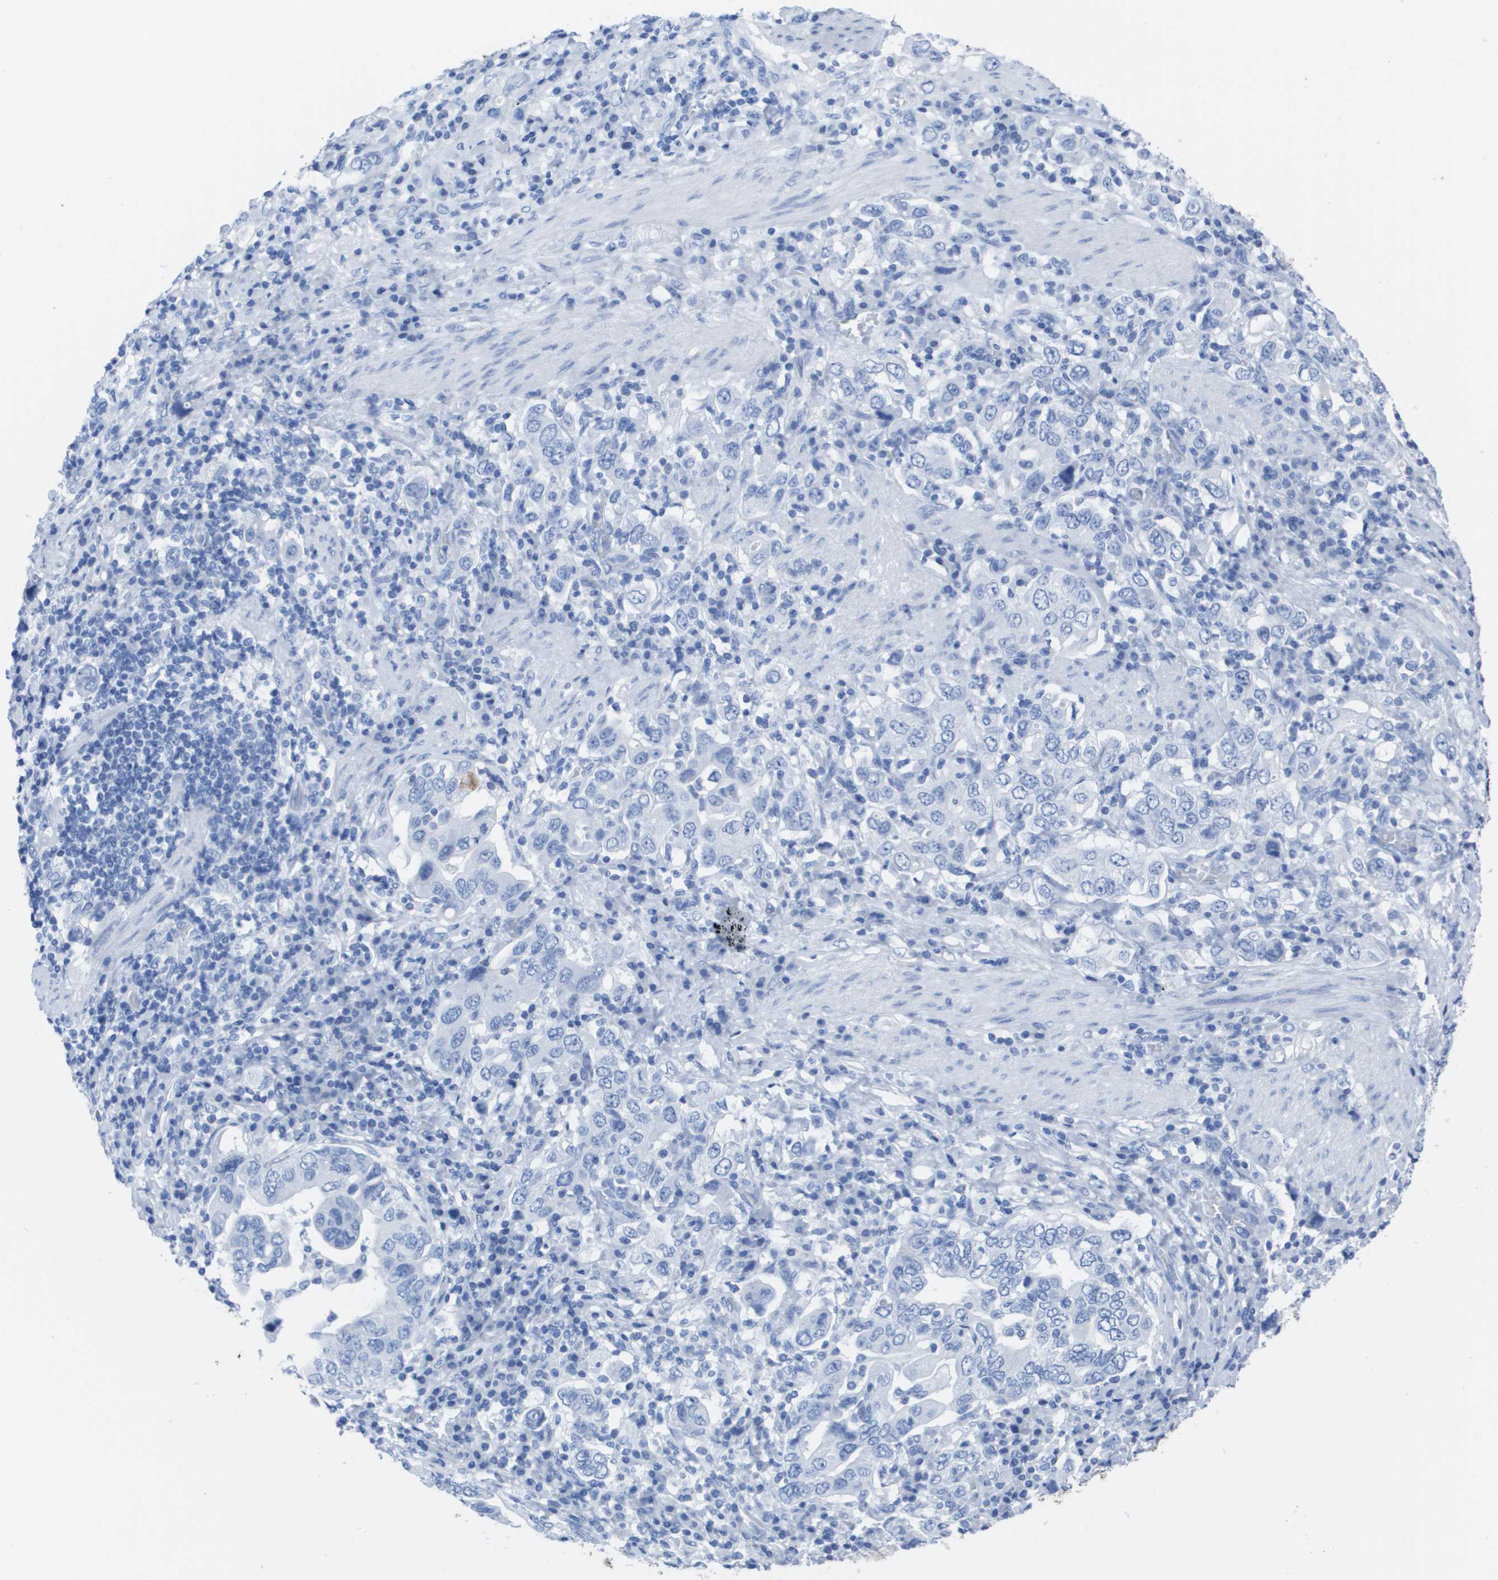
{"staining": {"intensity": "negative", "quantity": "none", "location": "none"}, "tissue": "stomach cancer", "cell_type": "Tumor cells", "image_type": "cancer", "snomed": [{"axis": "morphology", "description": "Adenocarcinoma, NOS"}, {"axis": "topography", "description": "Stomach, upper"}], "caption": "Immunohistochemical staining of stomach cancer (adenocarcinoma) demonstrates no significant positivity in tumor cells.", "gene": "KCNA3", "patient": {"sex": "male", "age": 62}}